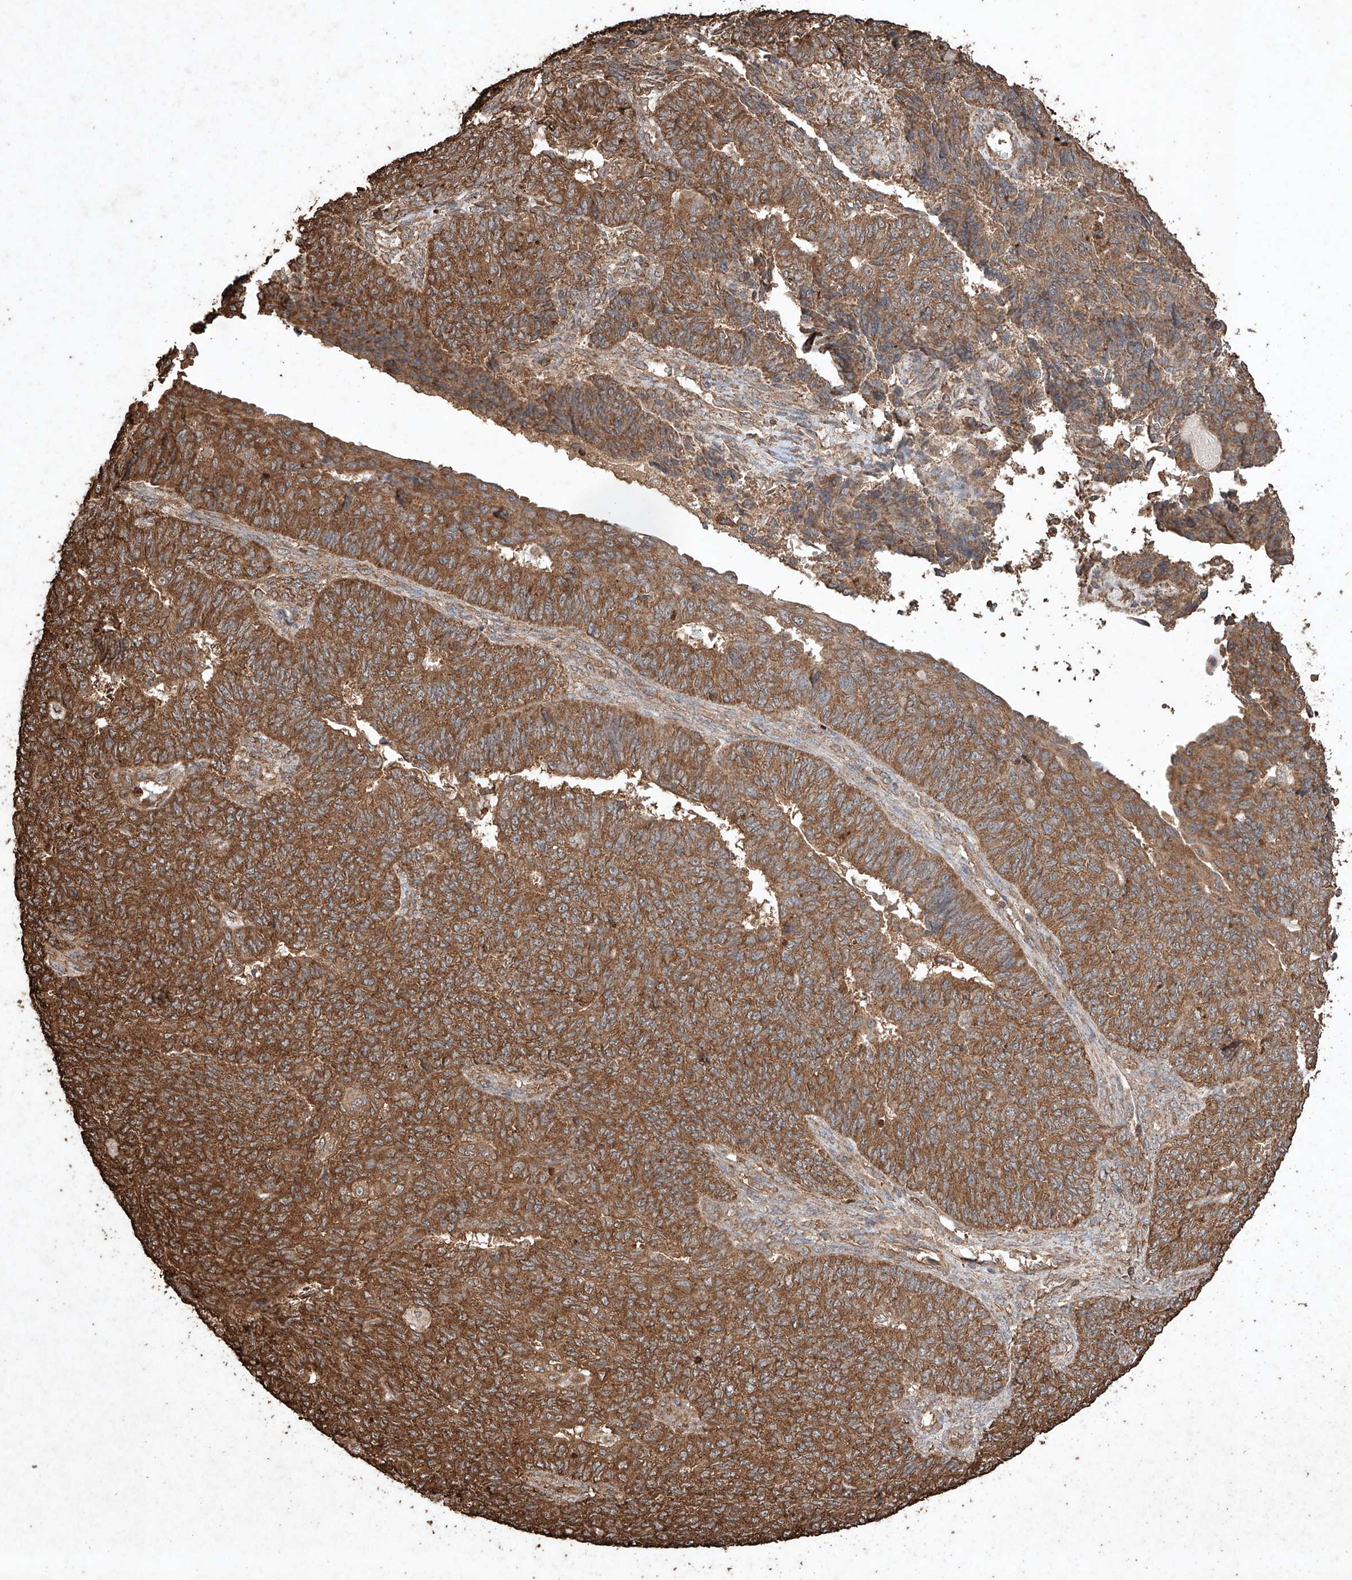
{"staining": {"intensity": "strong", "quantity": ">75%", "location": "cytoplasmic/membranous"}, "tissue": "endometrial cancer", "cell_type": "Tumor cells", "image_type": "cancer", "snomed": [{"axis": "morphology", "description": "Adenocarcinoma, NOS"}, {"axis": "topography", "description": "Endometrium"}], "caption": "Brown immunohistochemical staining in adenocarcinoma (endometrial) reveals strong cytoplasmic/membranous staining in approximately >75% of tumor cells. (IHC, brightfield microscopy, high magnification).", "gene": "M6PR", "patient": {"sex": "female", "age": 32}}